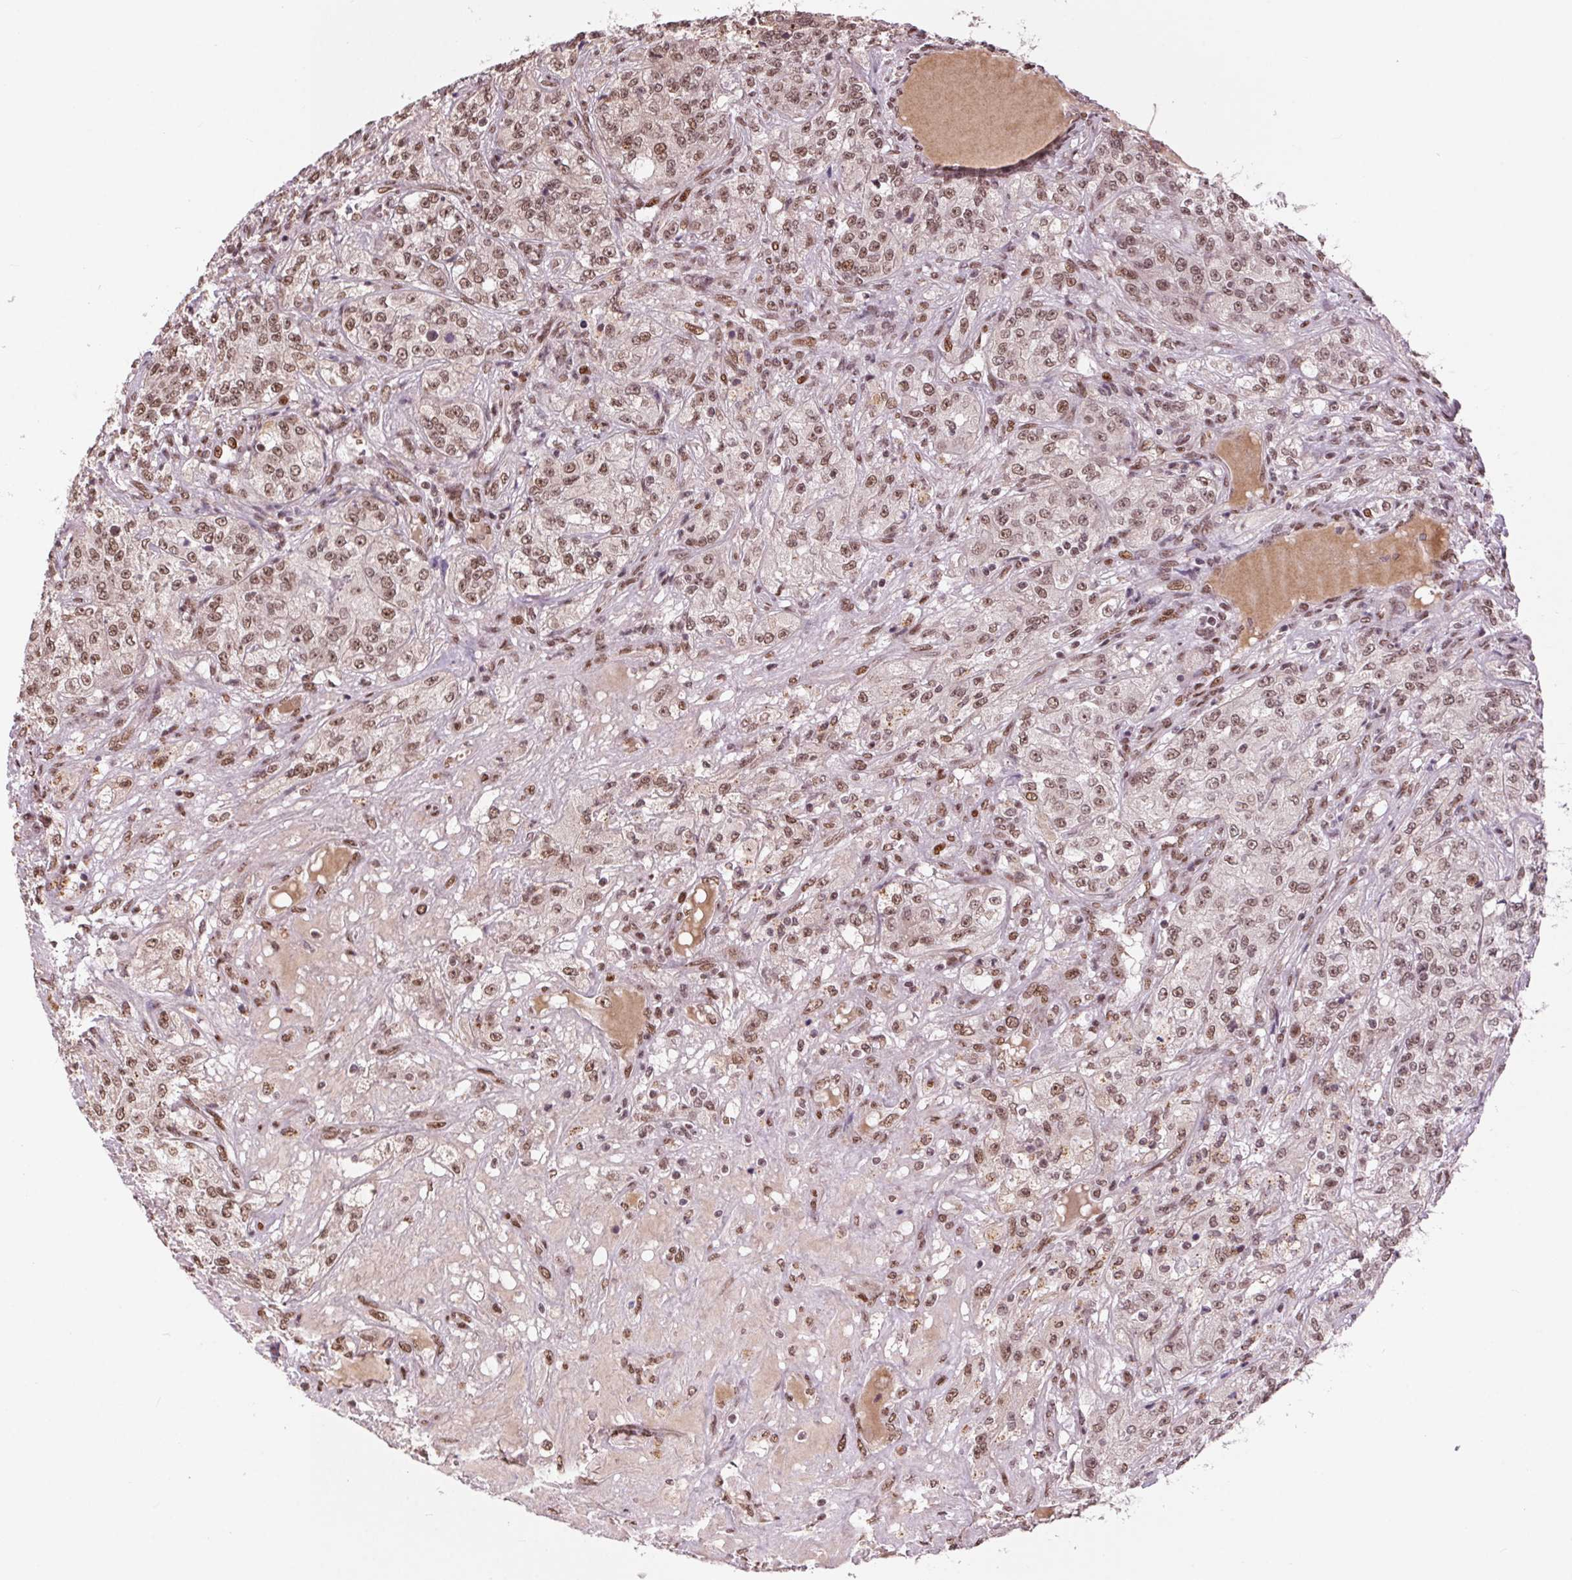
{"staining": {"intensity": "moderate", "quantity": ">75%", "location": "nuclear"}, "tissue": "renal cancer", "cell_type": "Tumor cells", "image_type": "cancer", "snomed": [{"axis": "morphology", "description": "Adenocarcinoma, NOS"}, {"axis": "topography", "description": "Kidney"}], "caption": "Brown immunohistochemical staining in adenocarcinoma (renal) exhibits moderate nuclear expression in about >75% of tumor cells. (DAB IHC, brown staining for protein, blue staining for nuclei).", "gene": "RAD23A", "patient": {"sex": "female", "age": 63}}